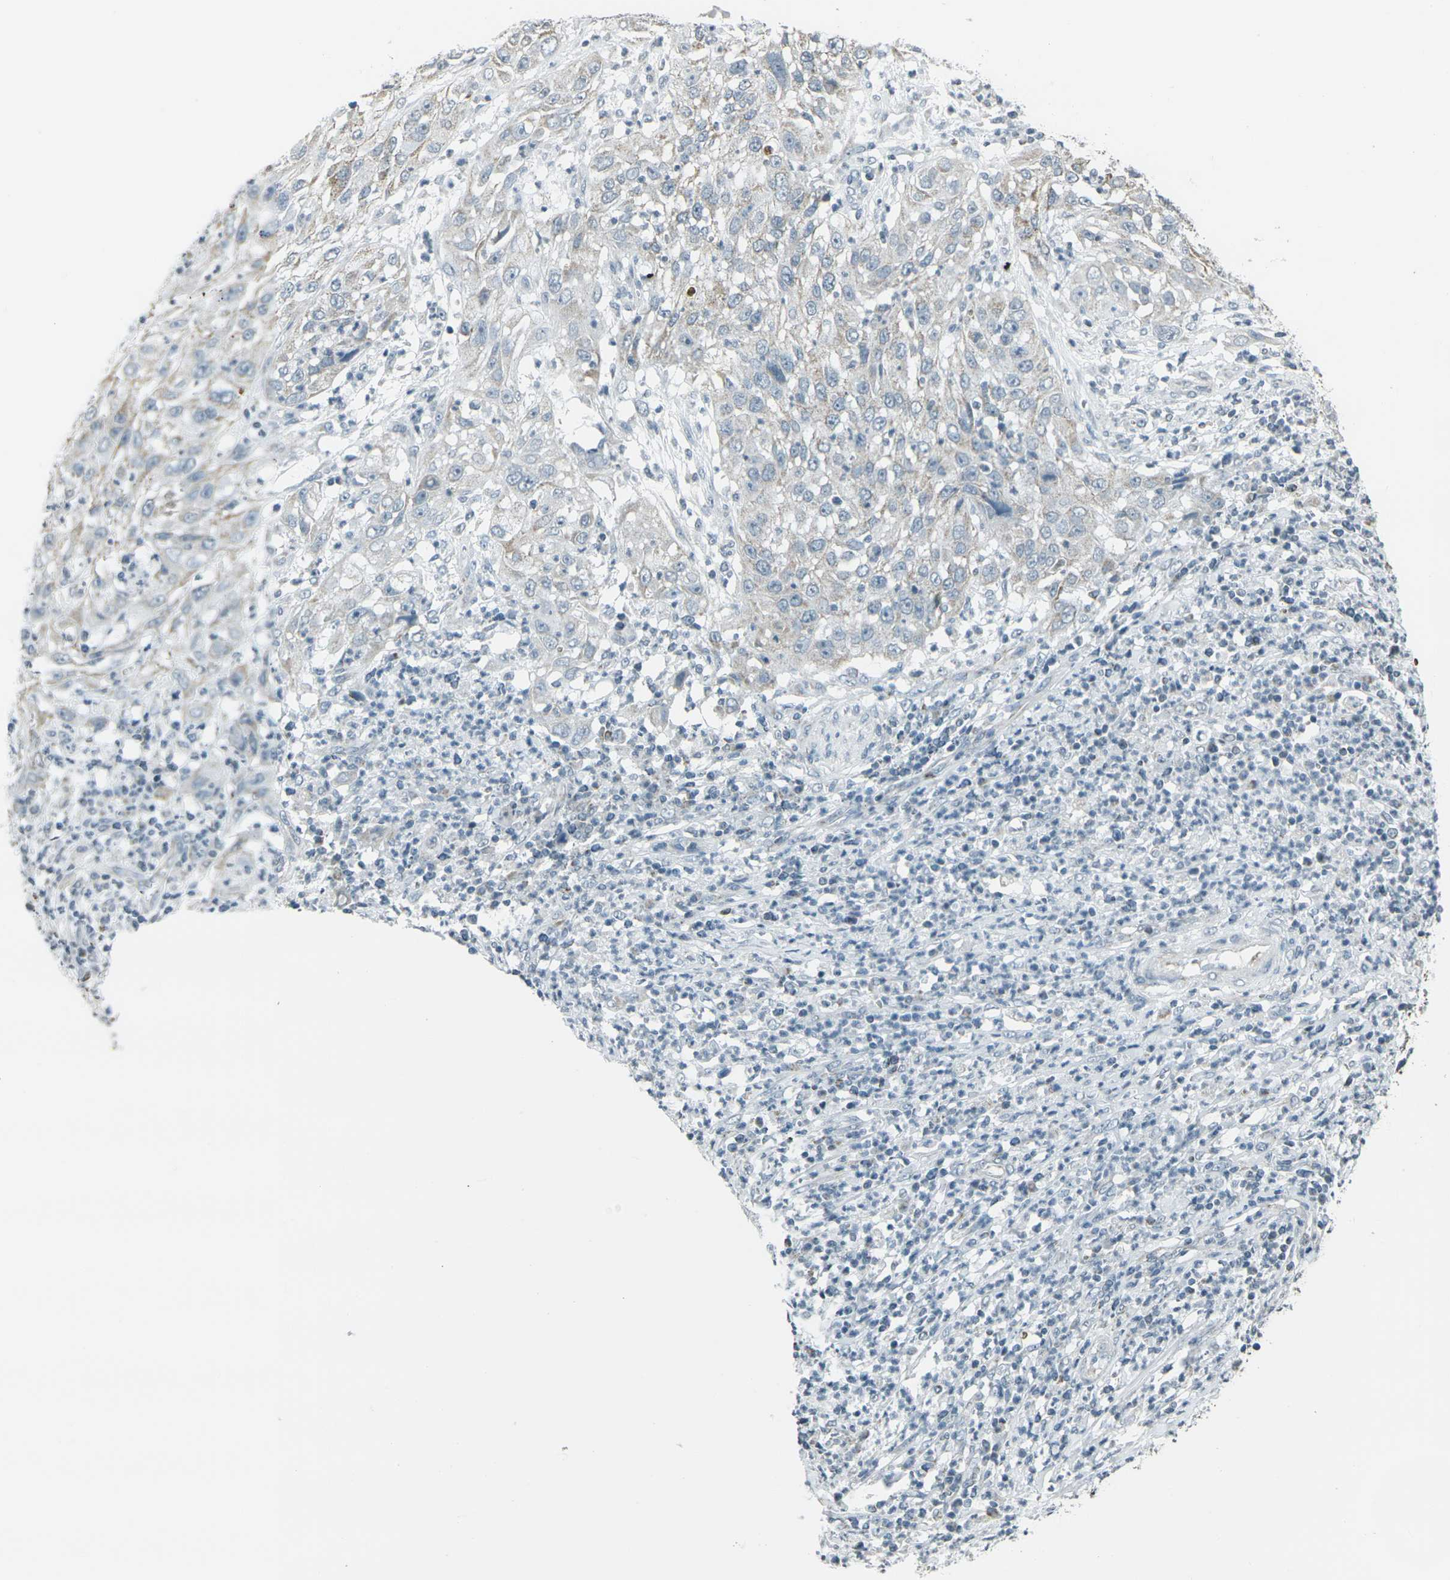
{"staining": {"intensity": "weak", "quantity": "25%-75%", "location": "cytoplasmic/membranous"}, "tissue": "cervical cancer", "cell_type": "Tumor cells", "image_type": "cancer", "snomed": [{"axis": "morphology", "description": "Squamous cell carcinoma, NOS"}, {"axis": "topography", "description": "Cervix"}], "caption": "Tumor cells show low levels of weak cytoplasmic/membranous positivity in about 25%-75% of cells in human cervical squamous cell carcinoma.", "gene": "H2BC1", "patient": {"sex": "female", "age": 32}}